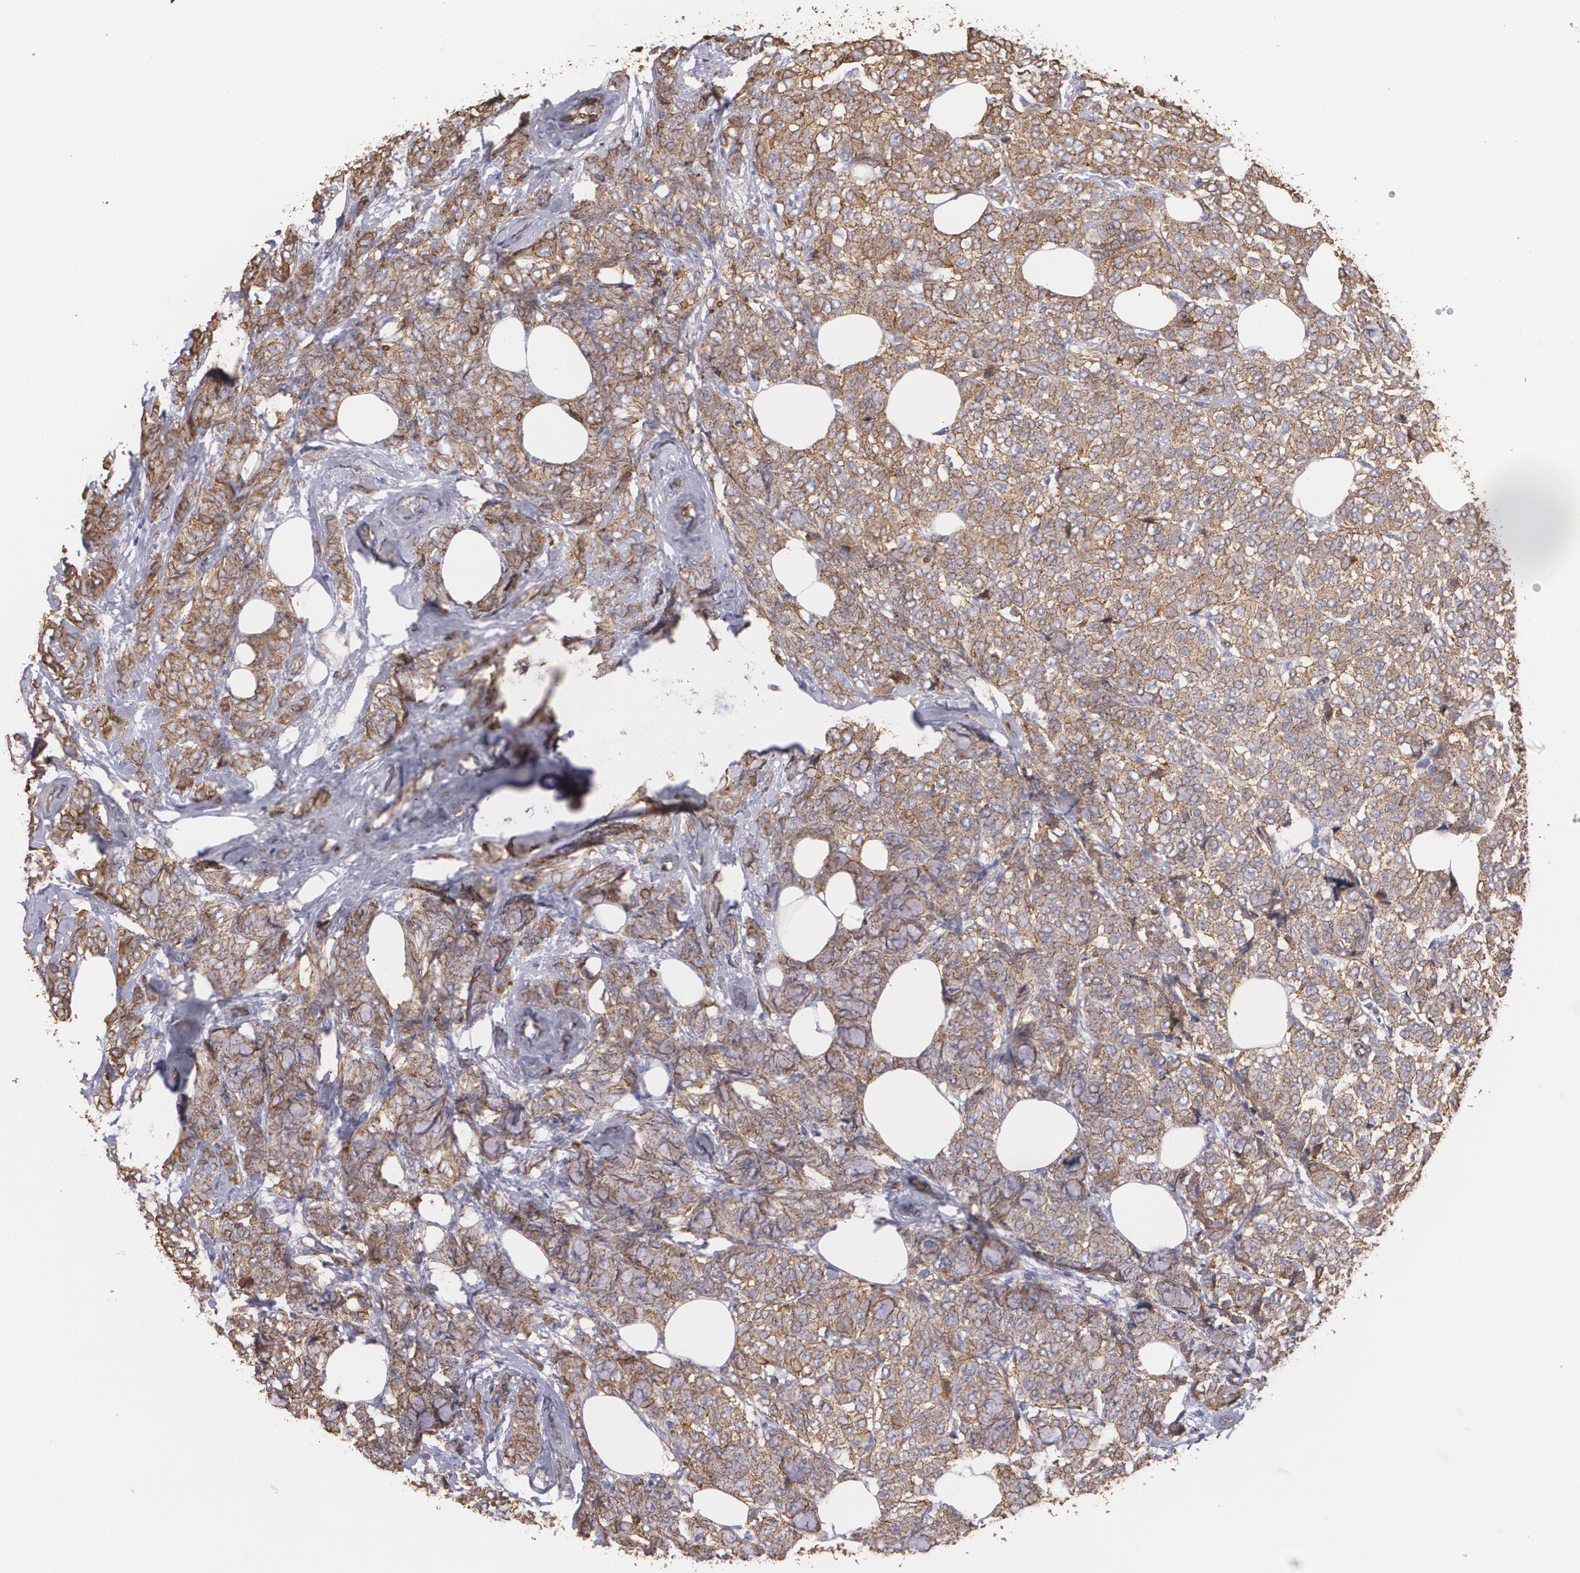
{"staining": {"intensity": "moderate", "quantity": ">75%", "location": "cytoplasmic/membranous"}, "tissue": "breast cancer", "cell_type": "Tumor cells", "image_type": "cancer", "snomed": [{"axis": "morphology", "description": "Lobular carcinoma"}, {"axis": "topography", "description": "Breast"}], "caption": "Breast lobular carcinoma tissue demonstrates moderate cytoplasmic/membranous positivity in approximately >75% of tumor cells", "gene": "TJP1", "patient": {"sex": "female", "age": 60}}